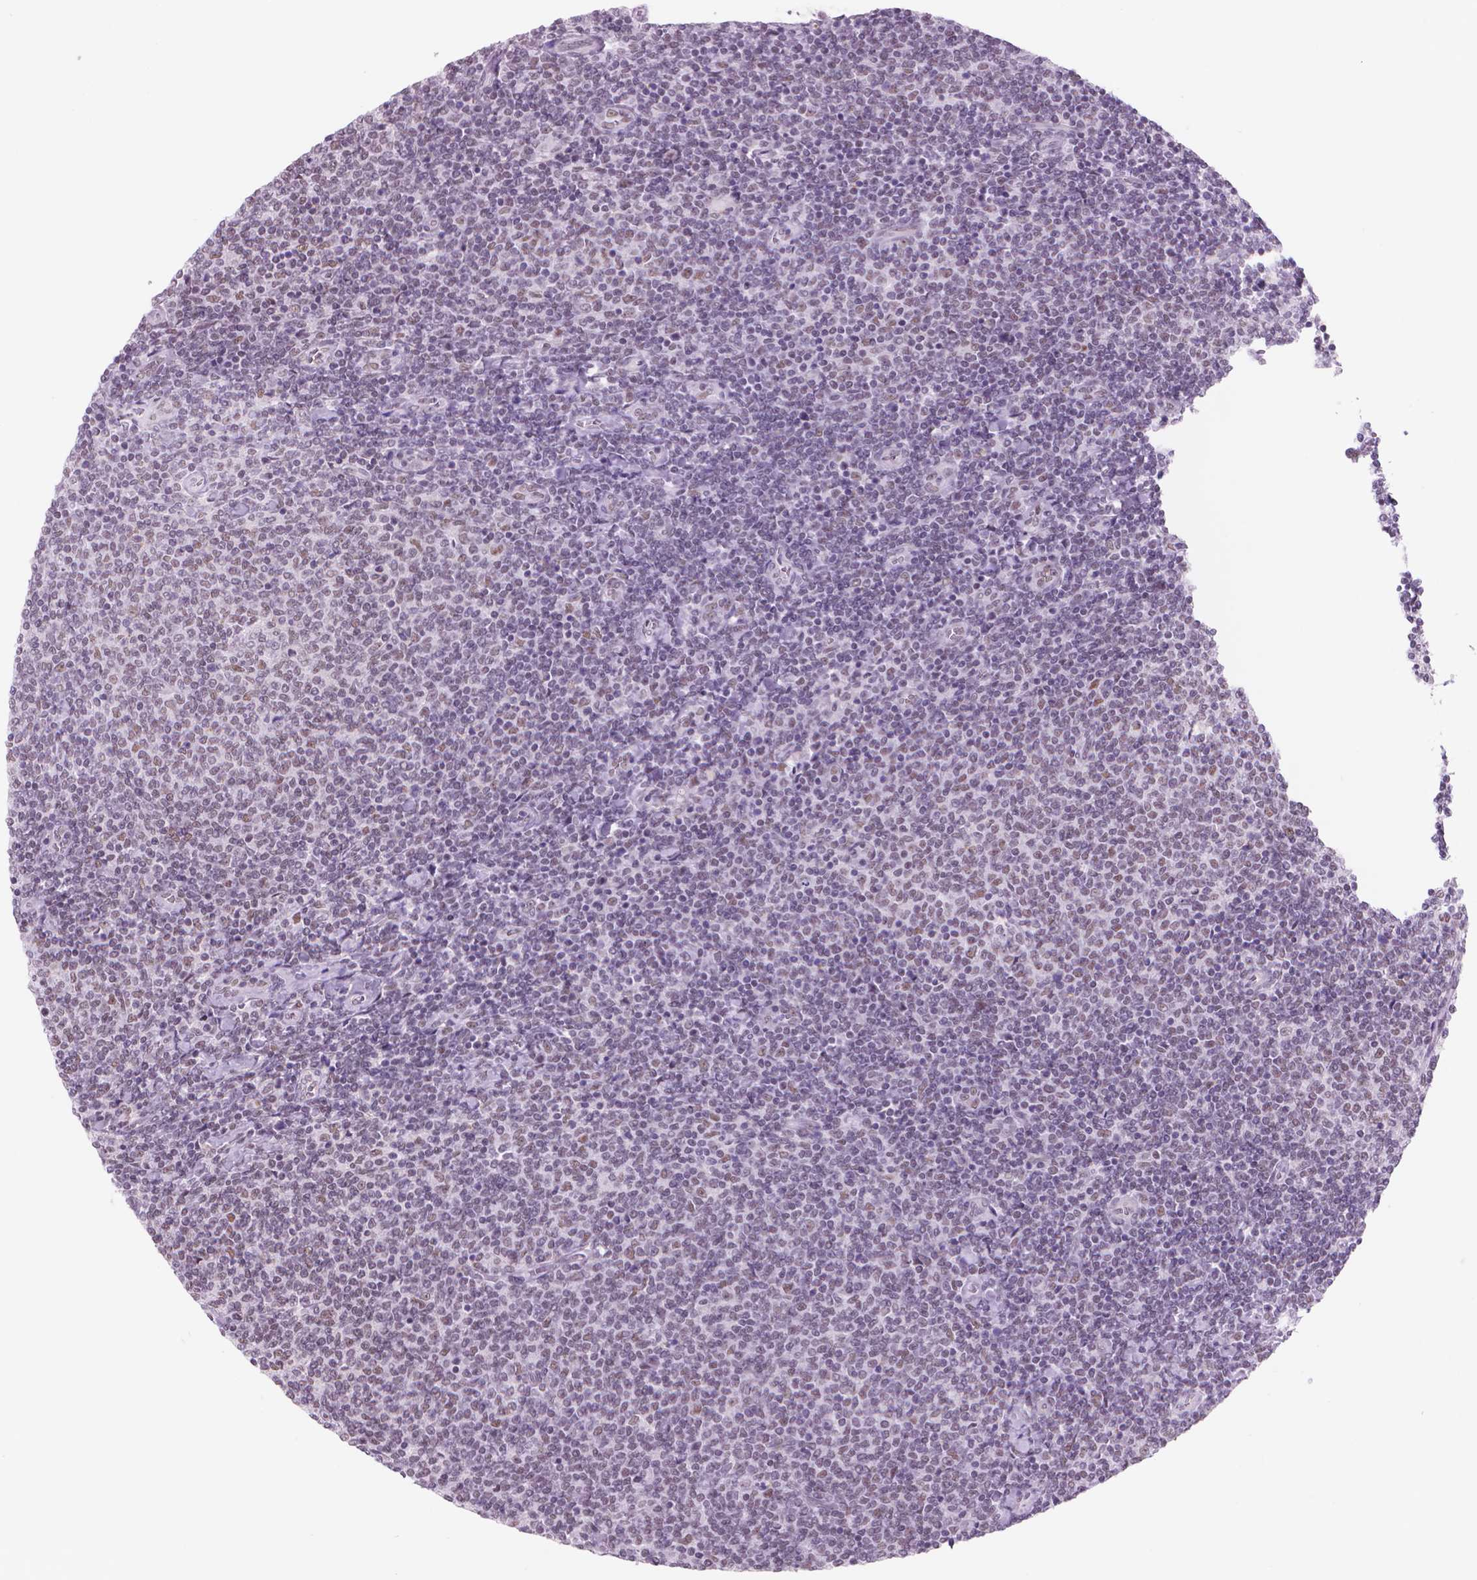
{"staining": {"intensity": "moderate", "quantity": "25%-75%", "location": "nuclear"}, "tissue": "lymphoma", "cell_type": "Tumor cells", "image_type": "cancer", "snomed": [{"axis": "morphology", "description": "Malignant lymphoma, non-Hodgkin's type, Low grade"}, {"axis": "topography", "description": "Lymph node"}], "caption": "DAB immunohistochemical staining of lymphoma displays moderate nuclear protein expression in about 25%-75% of tumor cells.", "gene": "POLR3D", "patient": {"sex": "male", "age": 52}}